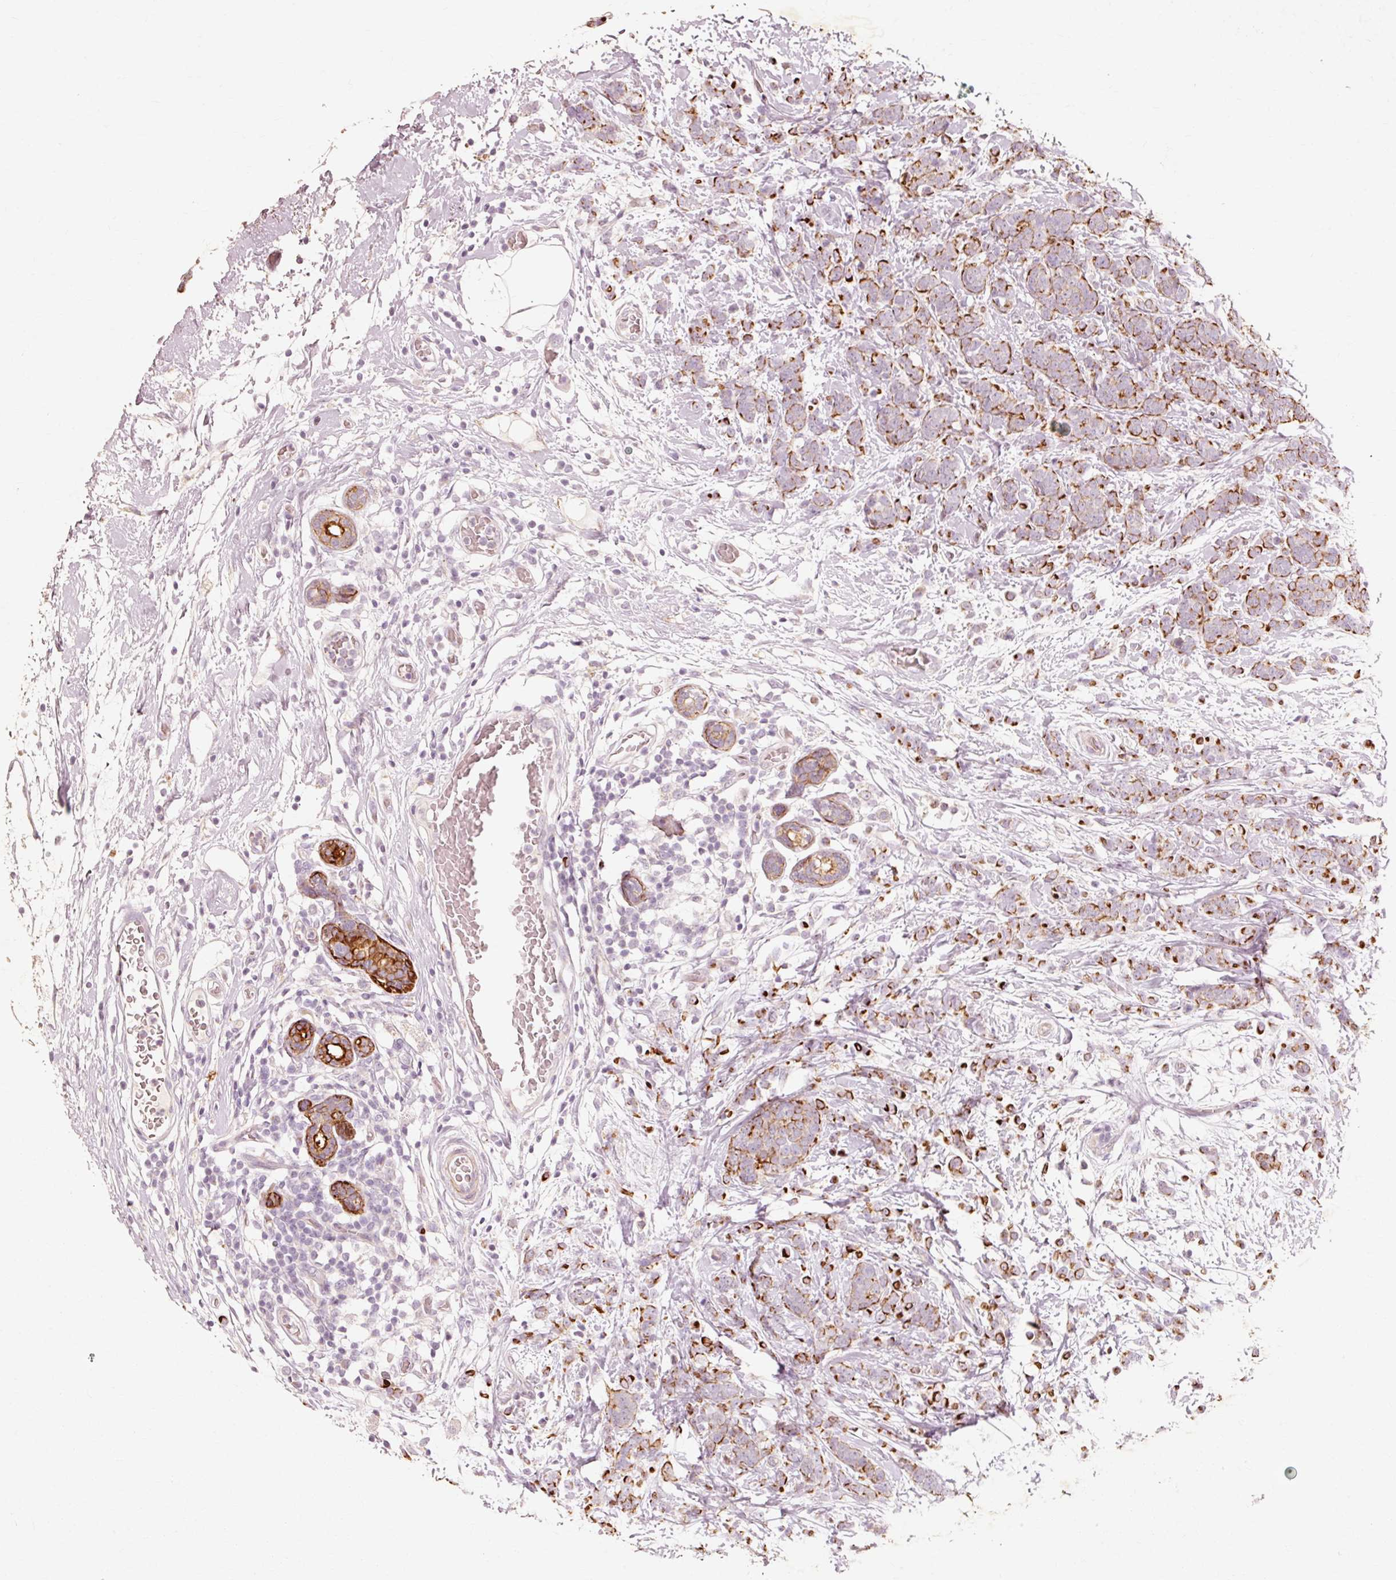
{"staining": {"intensity": "strong", "quantity": "25%-75%", "location": "cytoplasmic/membranous"}, "tissue": "breast cancer", "cell_type": "Tumor cells", "image_type": "cancer", "snomed": [{"axis": "morphology", "description": "Lobular carcinoma"}, {"axis": "topography", "description": "Breast"}], "caption": "Lobular carcinoma (breast) stained for a protein reveals strong cytoplasmic/membranous positivity in tumor cells.", "gene": "TRIM73", "patient": {"sex": "female", "age": 58}}